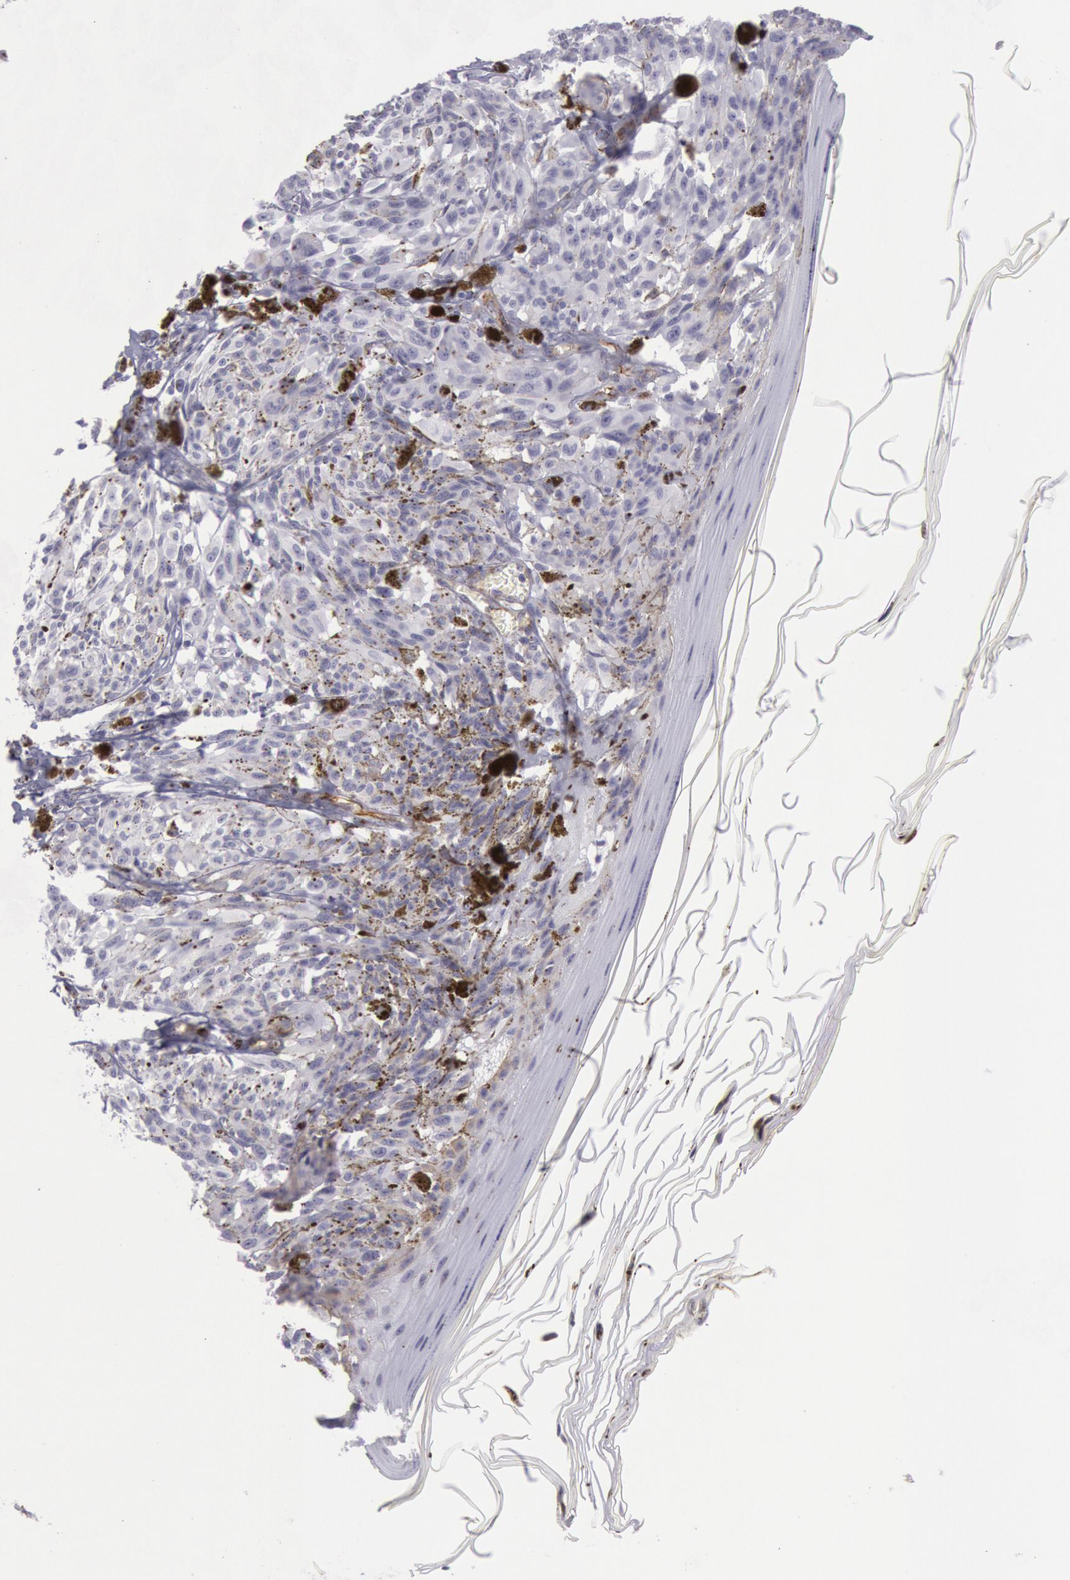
{"staining": {"intensity": "negative", "quantity": "none", "location": "none"}, "tissue": "melanoma", "cell_type": "Tumor cells", "image_type": "cancer", "snomed": [{"axis": "morphology", "description": "Malignant melanoma, NOS"}, {"axis": "topography", "description": "Skin"}], "caption": "Immunohistochemical staining of melanoma displays no significant positivity in tumor cells.", "gene": "CDH13", "patient": {"sex": "female", "age": 72}}